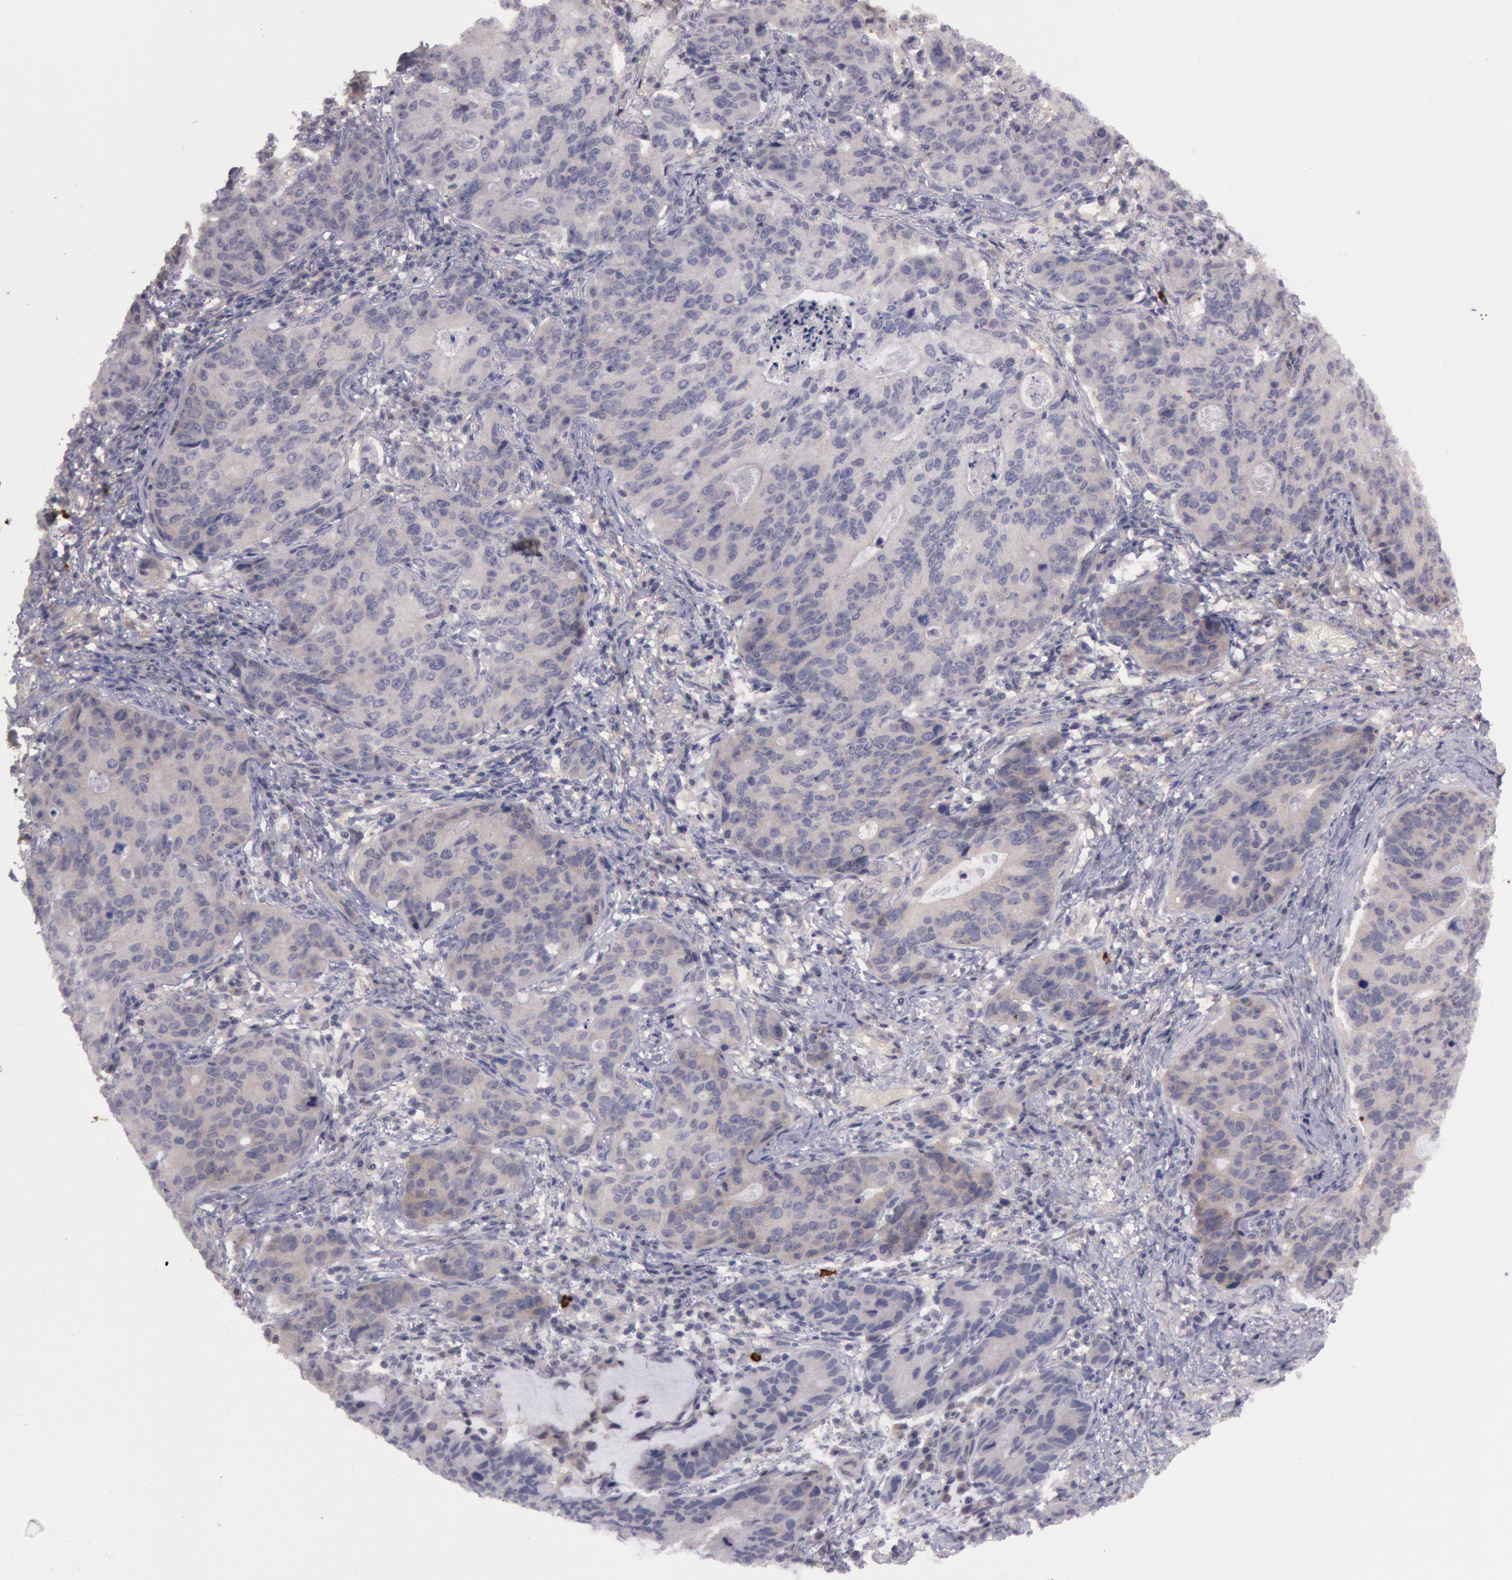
{"staining": {"intensity": "weak", "quantity": ">75%", "location": "cytoplasmic/membranous"}, "tissue": "stomach cancer", "cell_type": "Tumor cells", "image_type": "cancer", "snomed": [{"axis": "morphology", "description": "Adenocarcinoma, NOS"}, {"axis": "topography", "description": "Esophagus"}, {"axis": "topography", "description": "Stomach"}], "caption": "Human stomach cancer (adenocarcinoma) stained with a brown dye reveals weak cytoplasmic/membranous positive positivity in about >75% of tumor cells.", "gene": "TRIB2", "patient": {"sex": "male", "age": 74}}